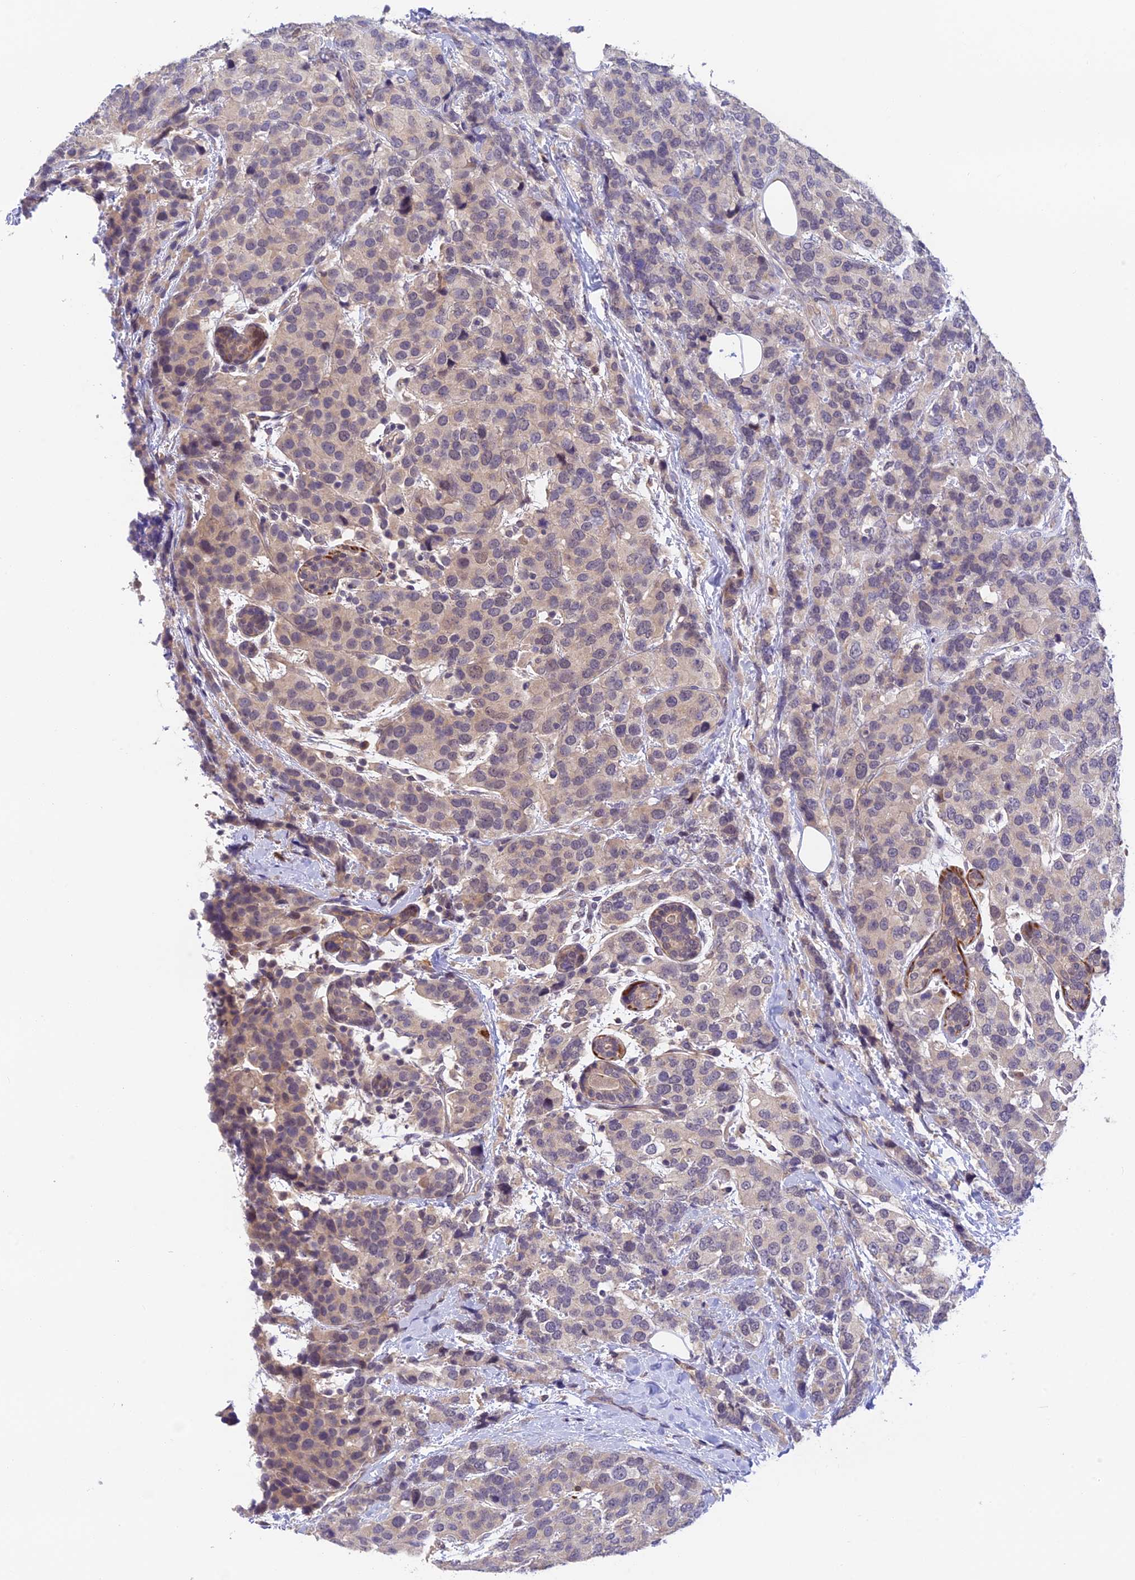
{"staining": {"intensity": "weak", "quantity": "<25%", "location": "cytoplasmic/membranous"}, "tissue": "breast cancer", "cell_type": "Tumor cells", "image_type": "cancer", "snomed": [{"axis": "morphology", "description": "Lobular carcinoma"}, {"axis": "topography", "description": "Breast"}], "caption": "IHC image of neoplastic tissue: breast lobular carcinoma stained with DAB reveals no significant protein positivity in tumor cells.", "gene": "CWH43", "patient": {"sex": "female", "age": 59}}